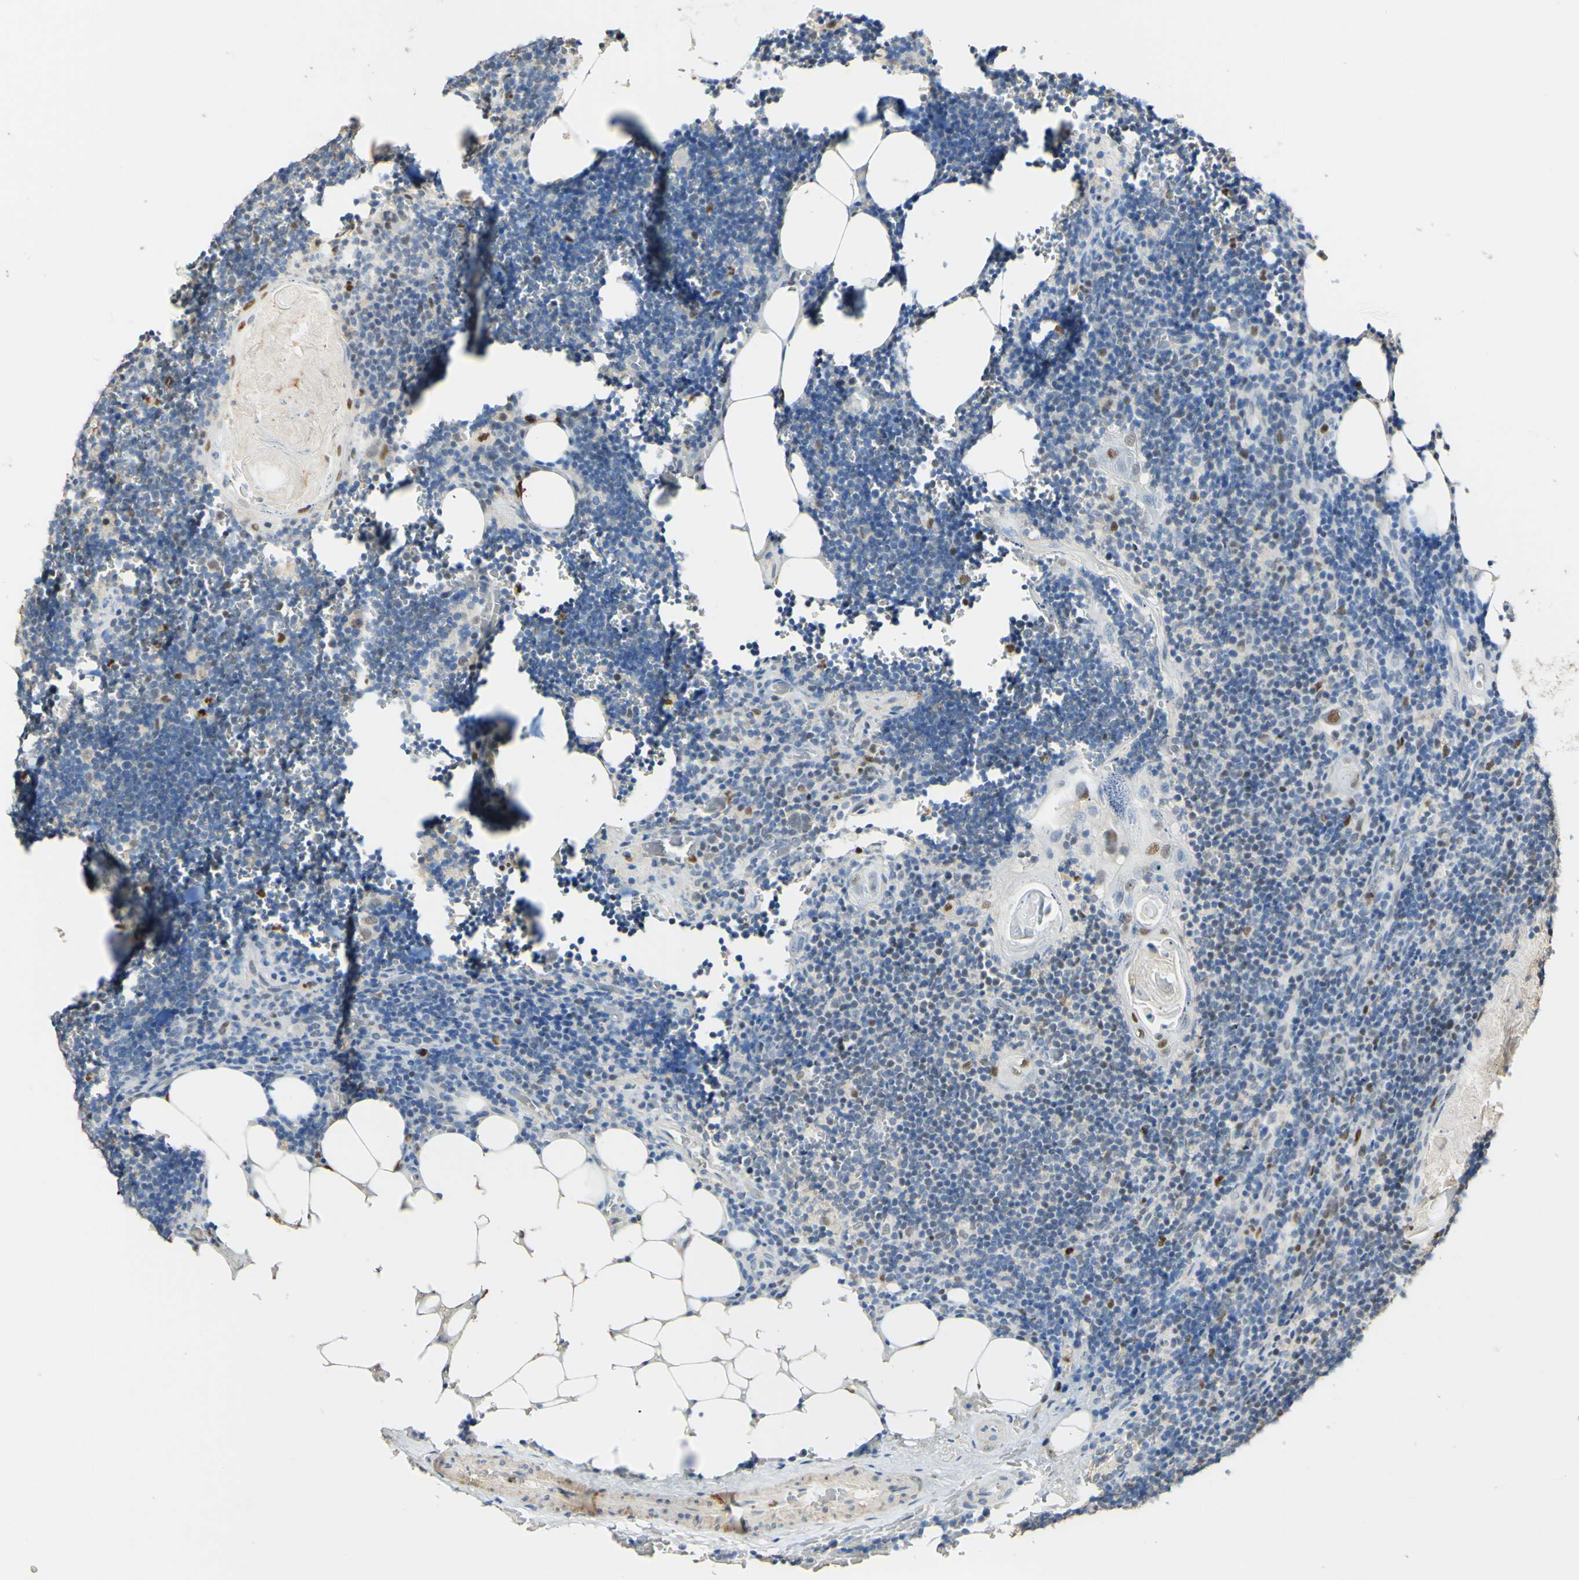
{"staining": {"intensity": "strong", "quantity": "<25%", "location": "nuclear"}, "tissue": "lymph node", "cell_type": "Germinal center cells", "image_type": "normal", "snomed": [{"axis": "morphology", "description": "Normal tissue, NOS"}, {"axis": "topography", "description": "Lymph node"}], "caption": "A brown stain labels strong nuclear staining of a protein in germinal center cells of unremarkable lymph node.", "gene": "MAP3K4", "patient": {"sex": "male", "age": 33}}